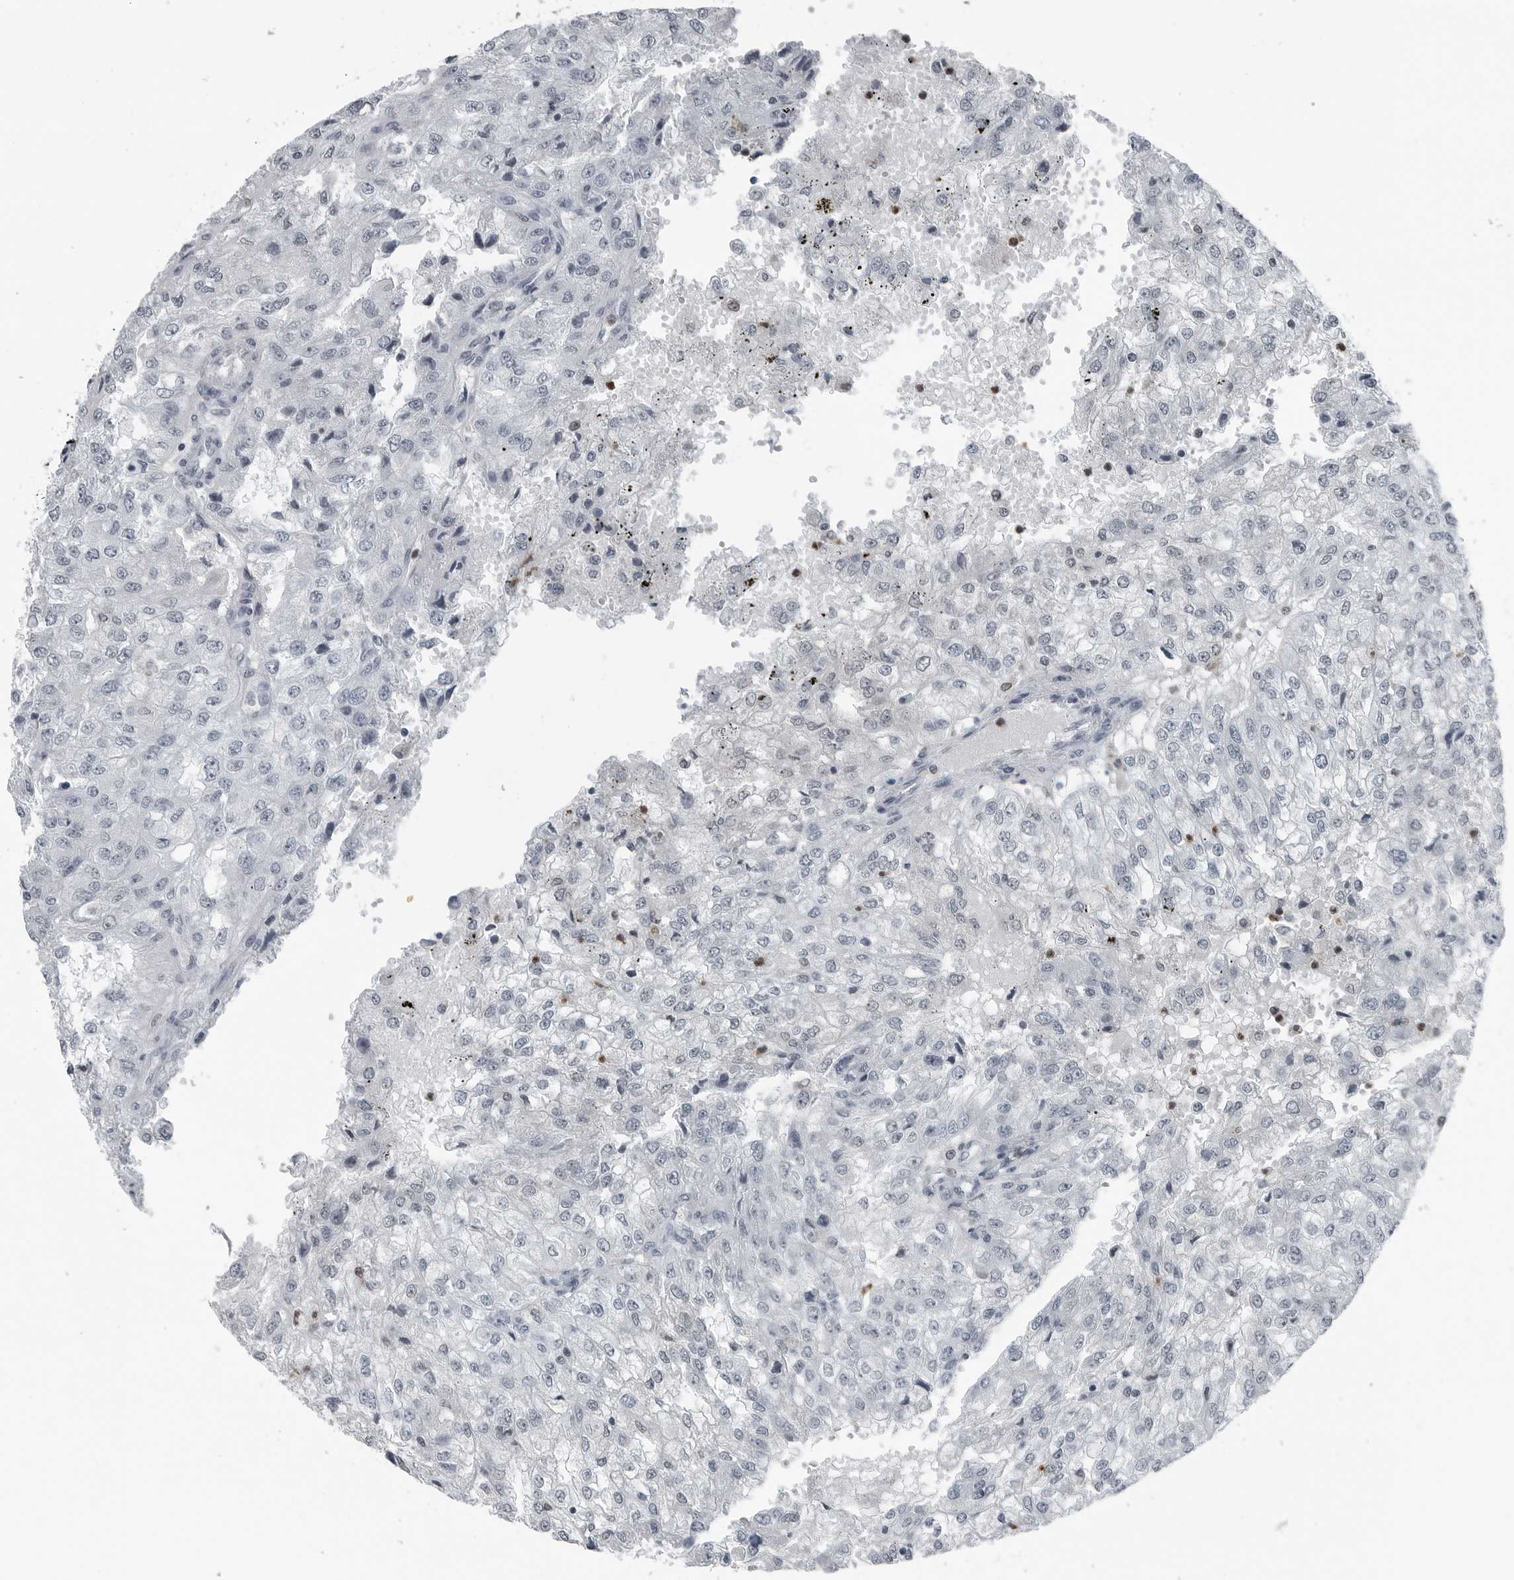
{"staining": {"intensity": "negative", "quantity": "none", "location": "none"}, "tissue": "renal cancer", "cell_type": "Tumor cells", "image_type": "cancer", "snomed": [{"axis": "morphology", "description": "Adenocarcinoma, NOS"}, {"axis": "topography", "description": "Kidney"}], "caption": "High power microscopy micrograph of an immunohistochemistry (IHC) image of adenocarcinoma (renal), revealing no significant staining in tumor cells.", "gene": "AKR1A1", "patient": {"sex": "female", "age": 54}}